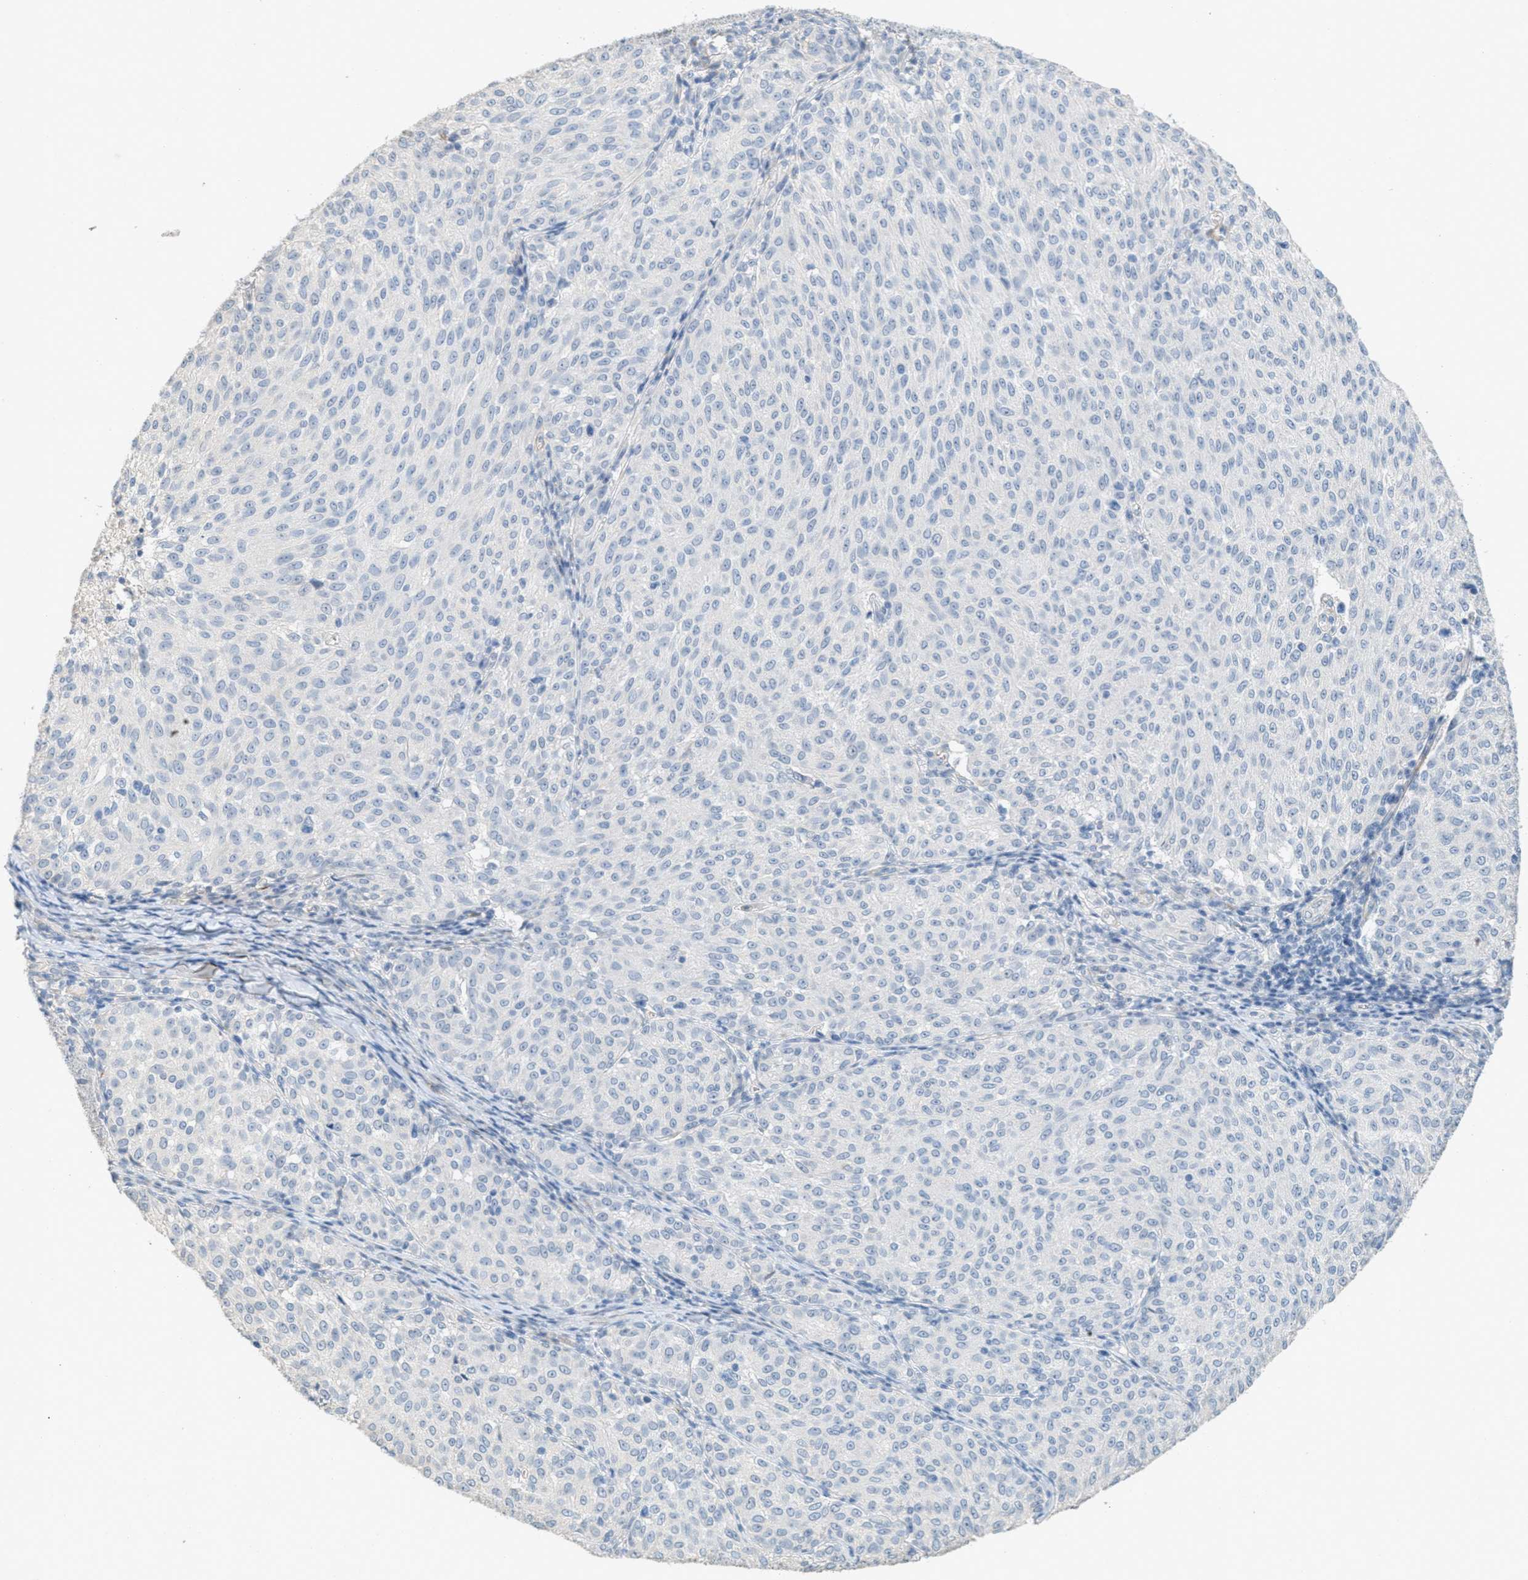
{"staining": {"intensity": "negative", "quantity": "none", "location": "none"}, "tissue": "melanoma", "cell_type": "Tumor cells", "image_type": "cancer", "snomed": [{"axis": "morphology", "description": "Malignant melanoma, NOS"}, {"axis": "topography", "description": "Skin"}], "caption": "Immunohistochemistry of melanoma displays no positivity in tumor cells.", "gene": "MRS2", "patient": {"sex": "female", "age": 72}}